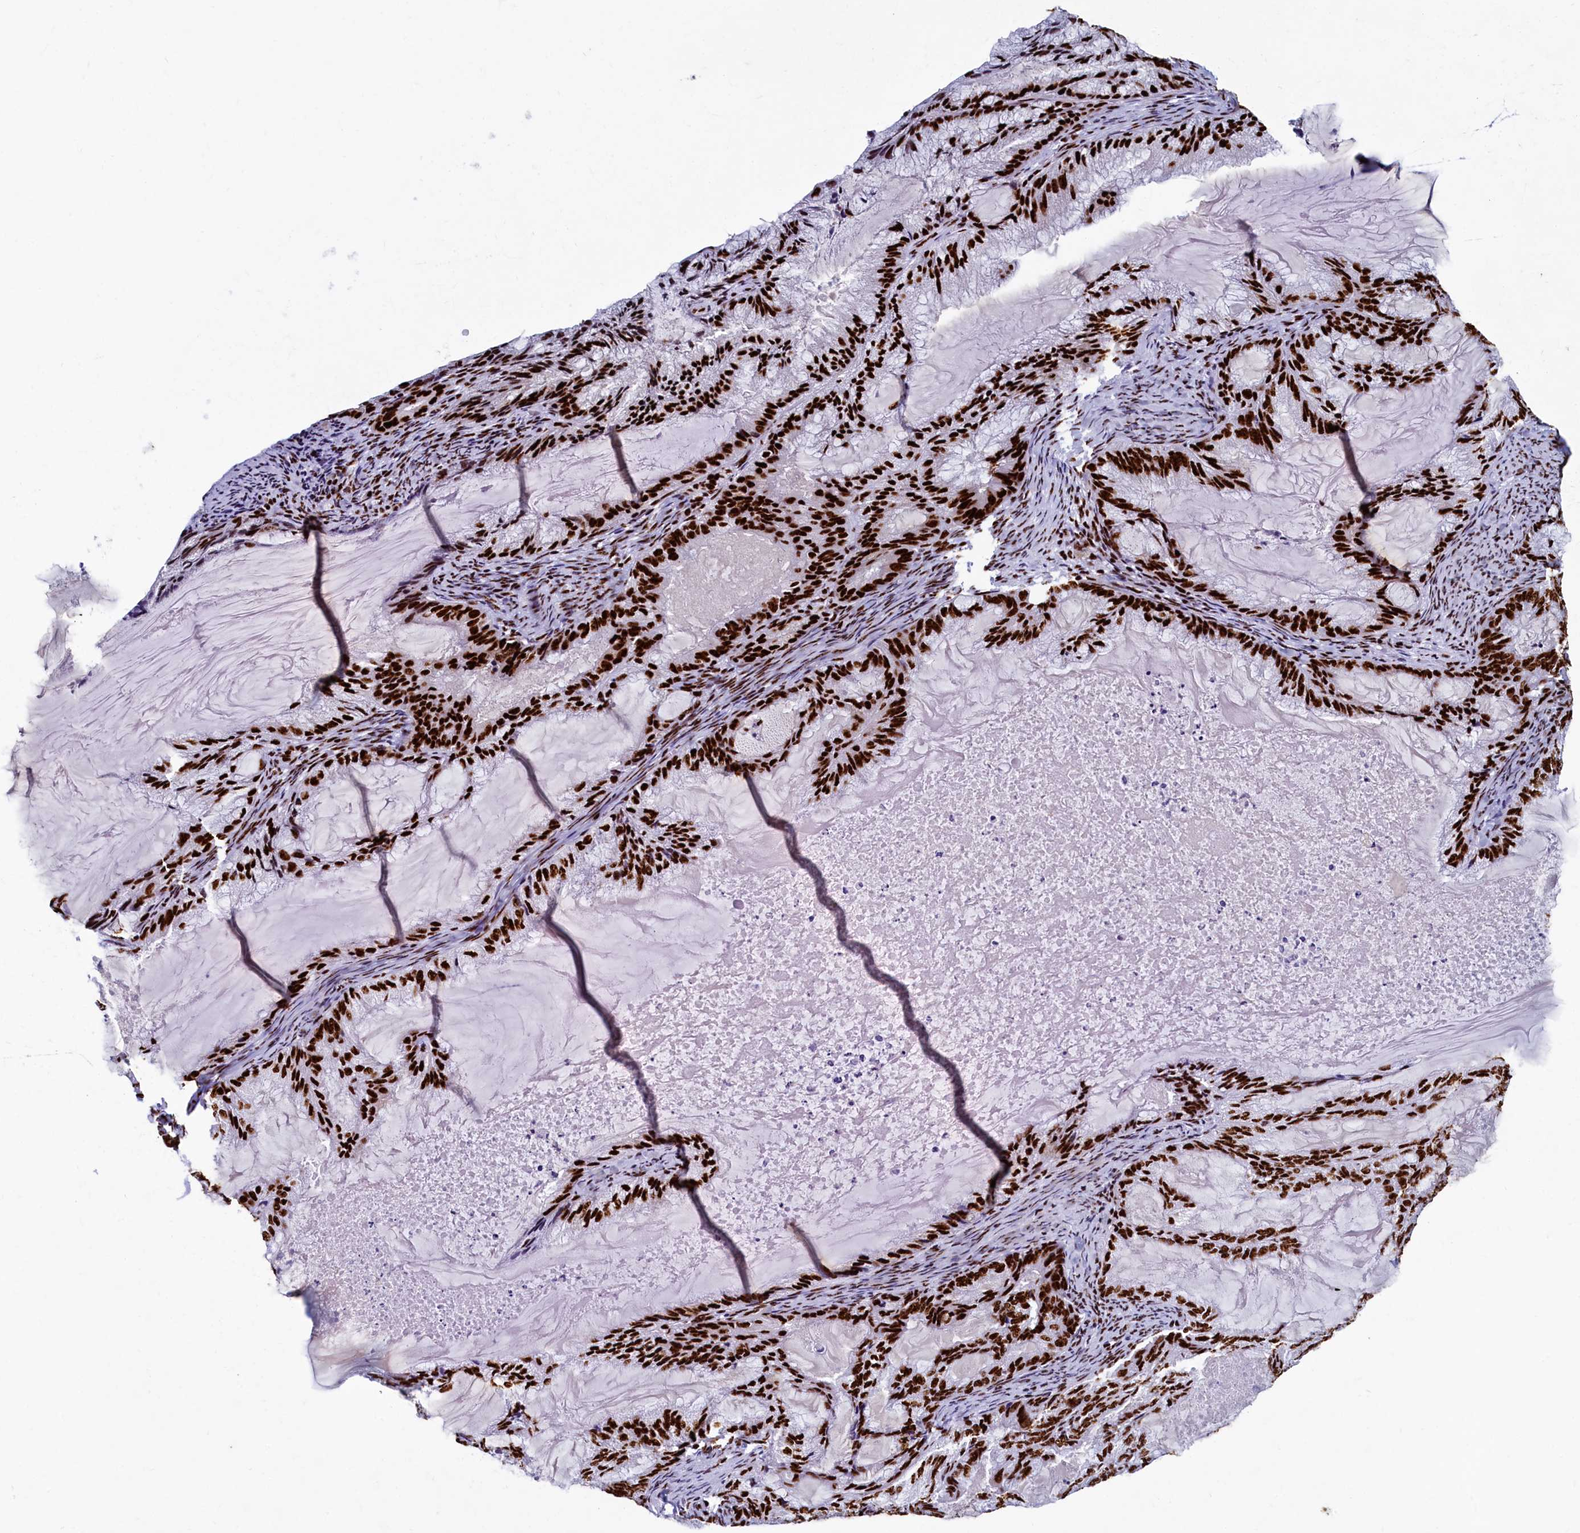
{"staining": {"intensity": "strong", "quantity": ">75%", "location": "nuclear"}, "tissue": "endometrial cancer", "cell_type": "Tumor cells", "image_type": "cancer", "snomed": [{"axis": "morphology", "description": "Adenocarcinoma, NOS"}, {"axis": "topography", "description": "Endometrium"}], "caption": "Human endometrial cancer stained with a brown dye exhibits strong nuclear positive positivity in approximately >75% of tumor cells.", "gene": "SRRM2", "patient": {"sex": "female", "age": 86}}